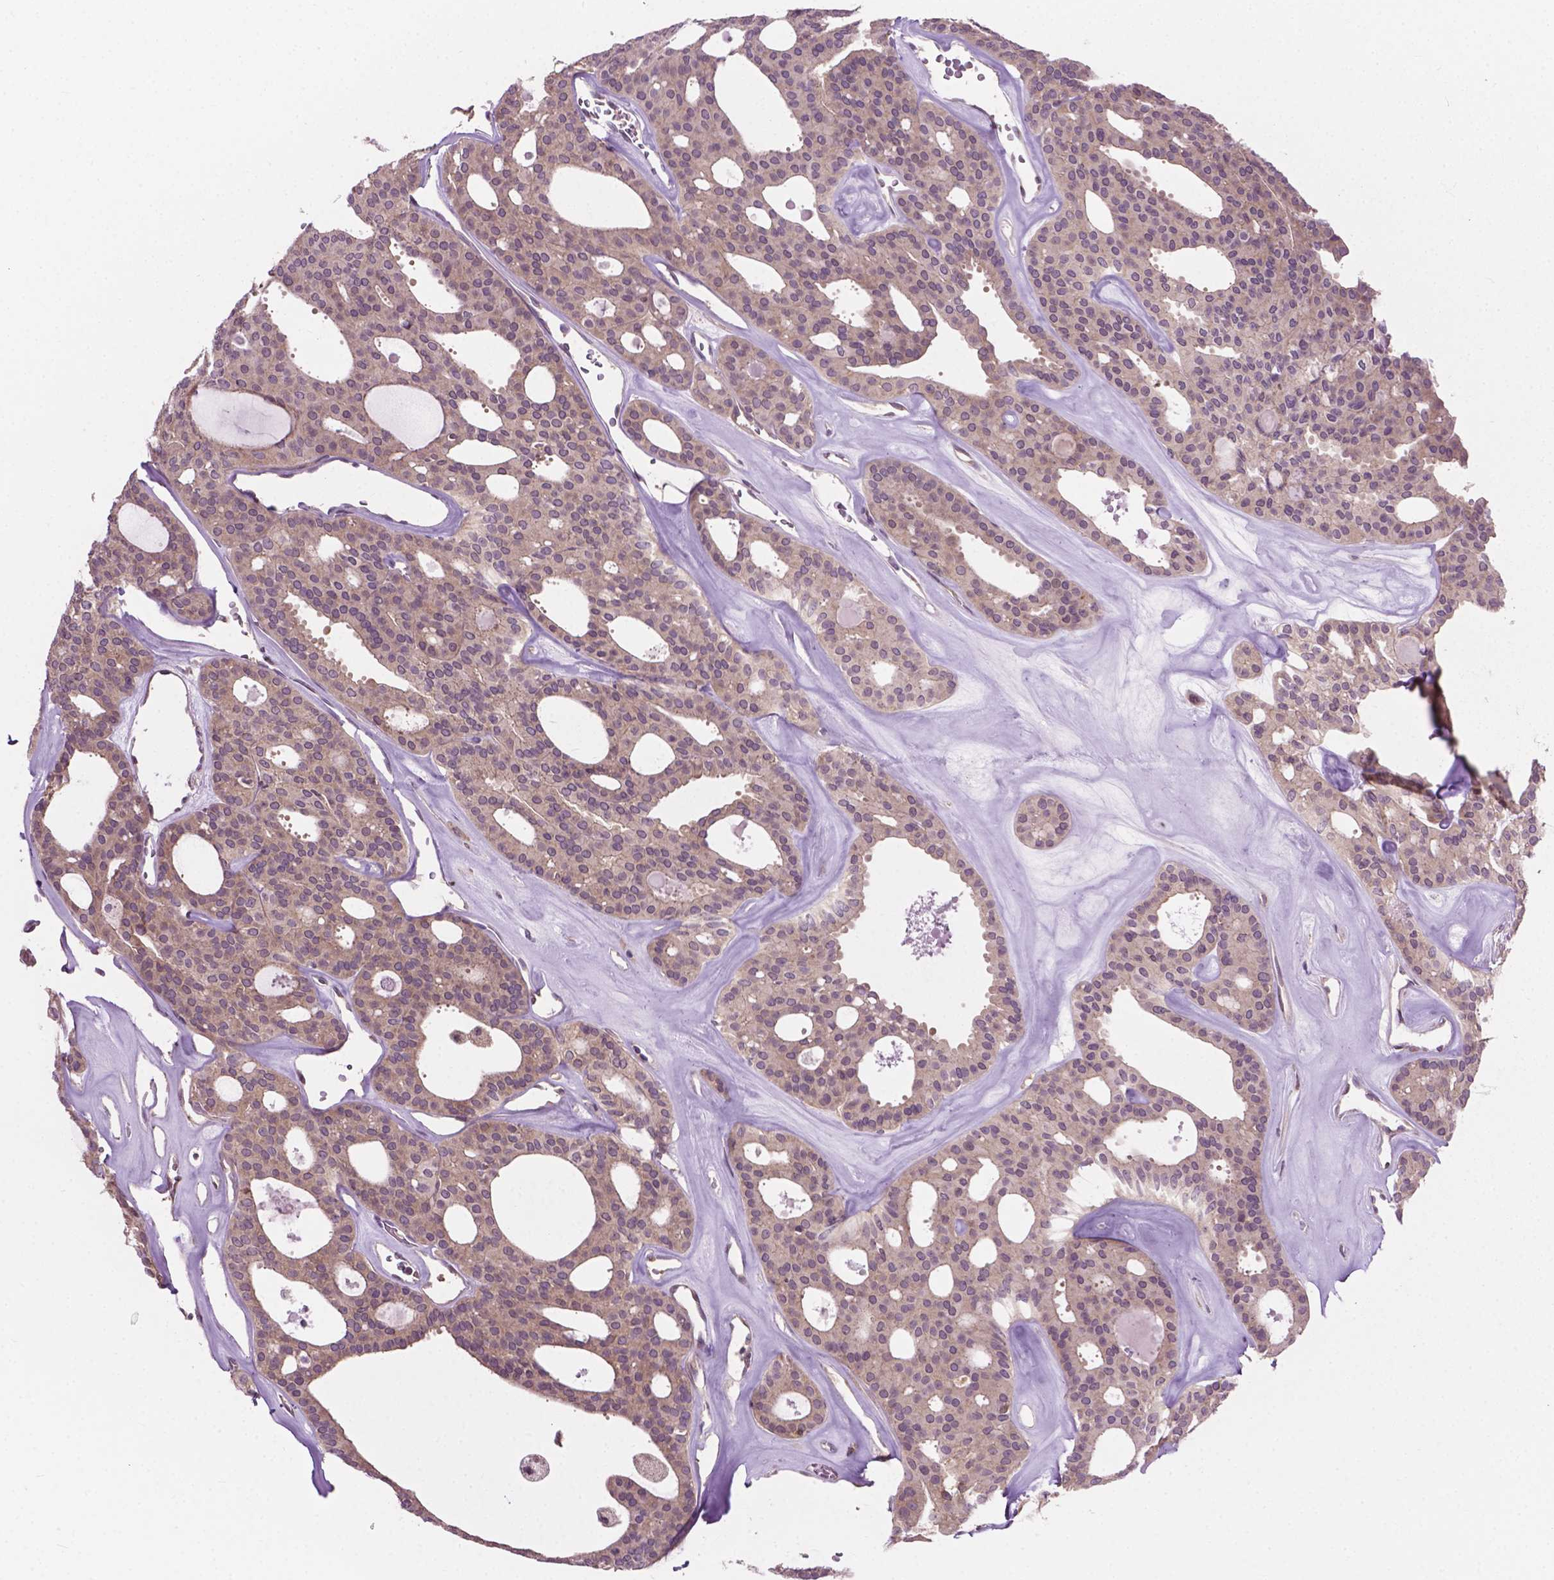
{"staining": {"intensity": "weak", "quantity": "25%-75%", "location": "cytoplasmic/membranous"}, "tissue": "thyroid cancer", "cell_type": "Tumor cells", "image_type": "cancer", "snomed": [{"axis": "morphology", "description": "Follicular adenoma carcinoma, NOS"}, {"axis": "topography", "description": "Thyroid gland"}], "caption": "There is low levels of weak cytoplasmic/membranous positivity in tumor cells of thyroid follicular adenoma carcinoma, as demonstrated by immunohistochemical staining (brown color).", "gene": "MZT1", "patient": {"sex": "male", "age": 75}}